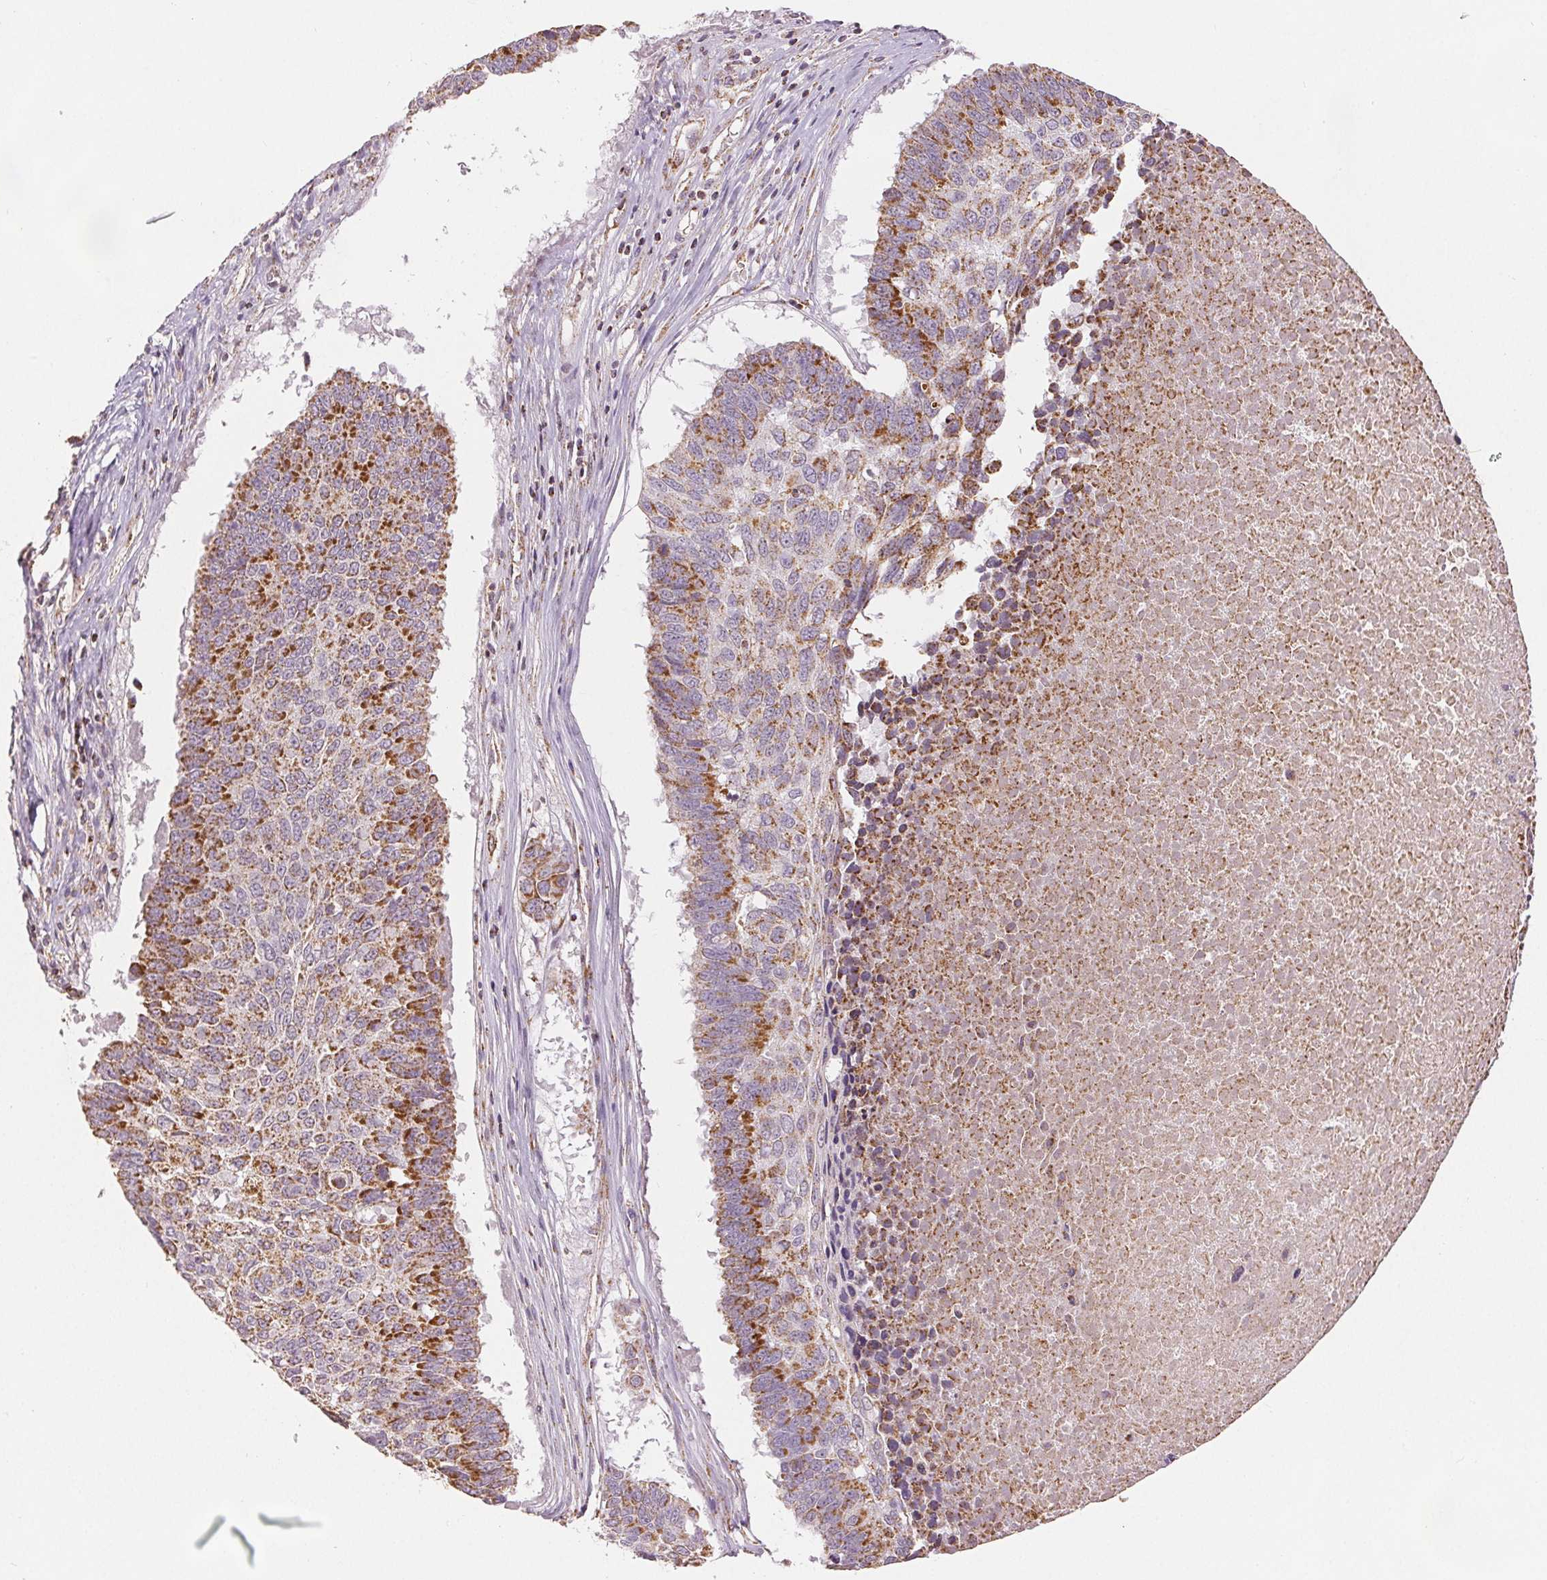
{"staining": {"intensity": "strong", "quantity": "25%-75%", "location": "cytoplasmic/membranous"}, "tissue": "lung cancer", "cell_type": "Tumor cells", "image_type": "cancer", "snomed": [{"axis": "morphology", "description": "Squamous cell carcinoma, NOS"}, {"axis": "topography", "description": "Lung"}], "caption": "Protein staining of lung cancer (squamous cell carcinoma) tissue demonstrates strong cytoplasmic/membranous expression in approximately 25%-75% of tumor cells.", "gene": "SDHB", "patient": {"sex": "male", "age": 73}}